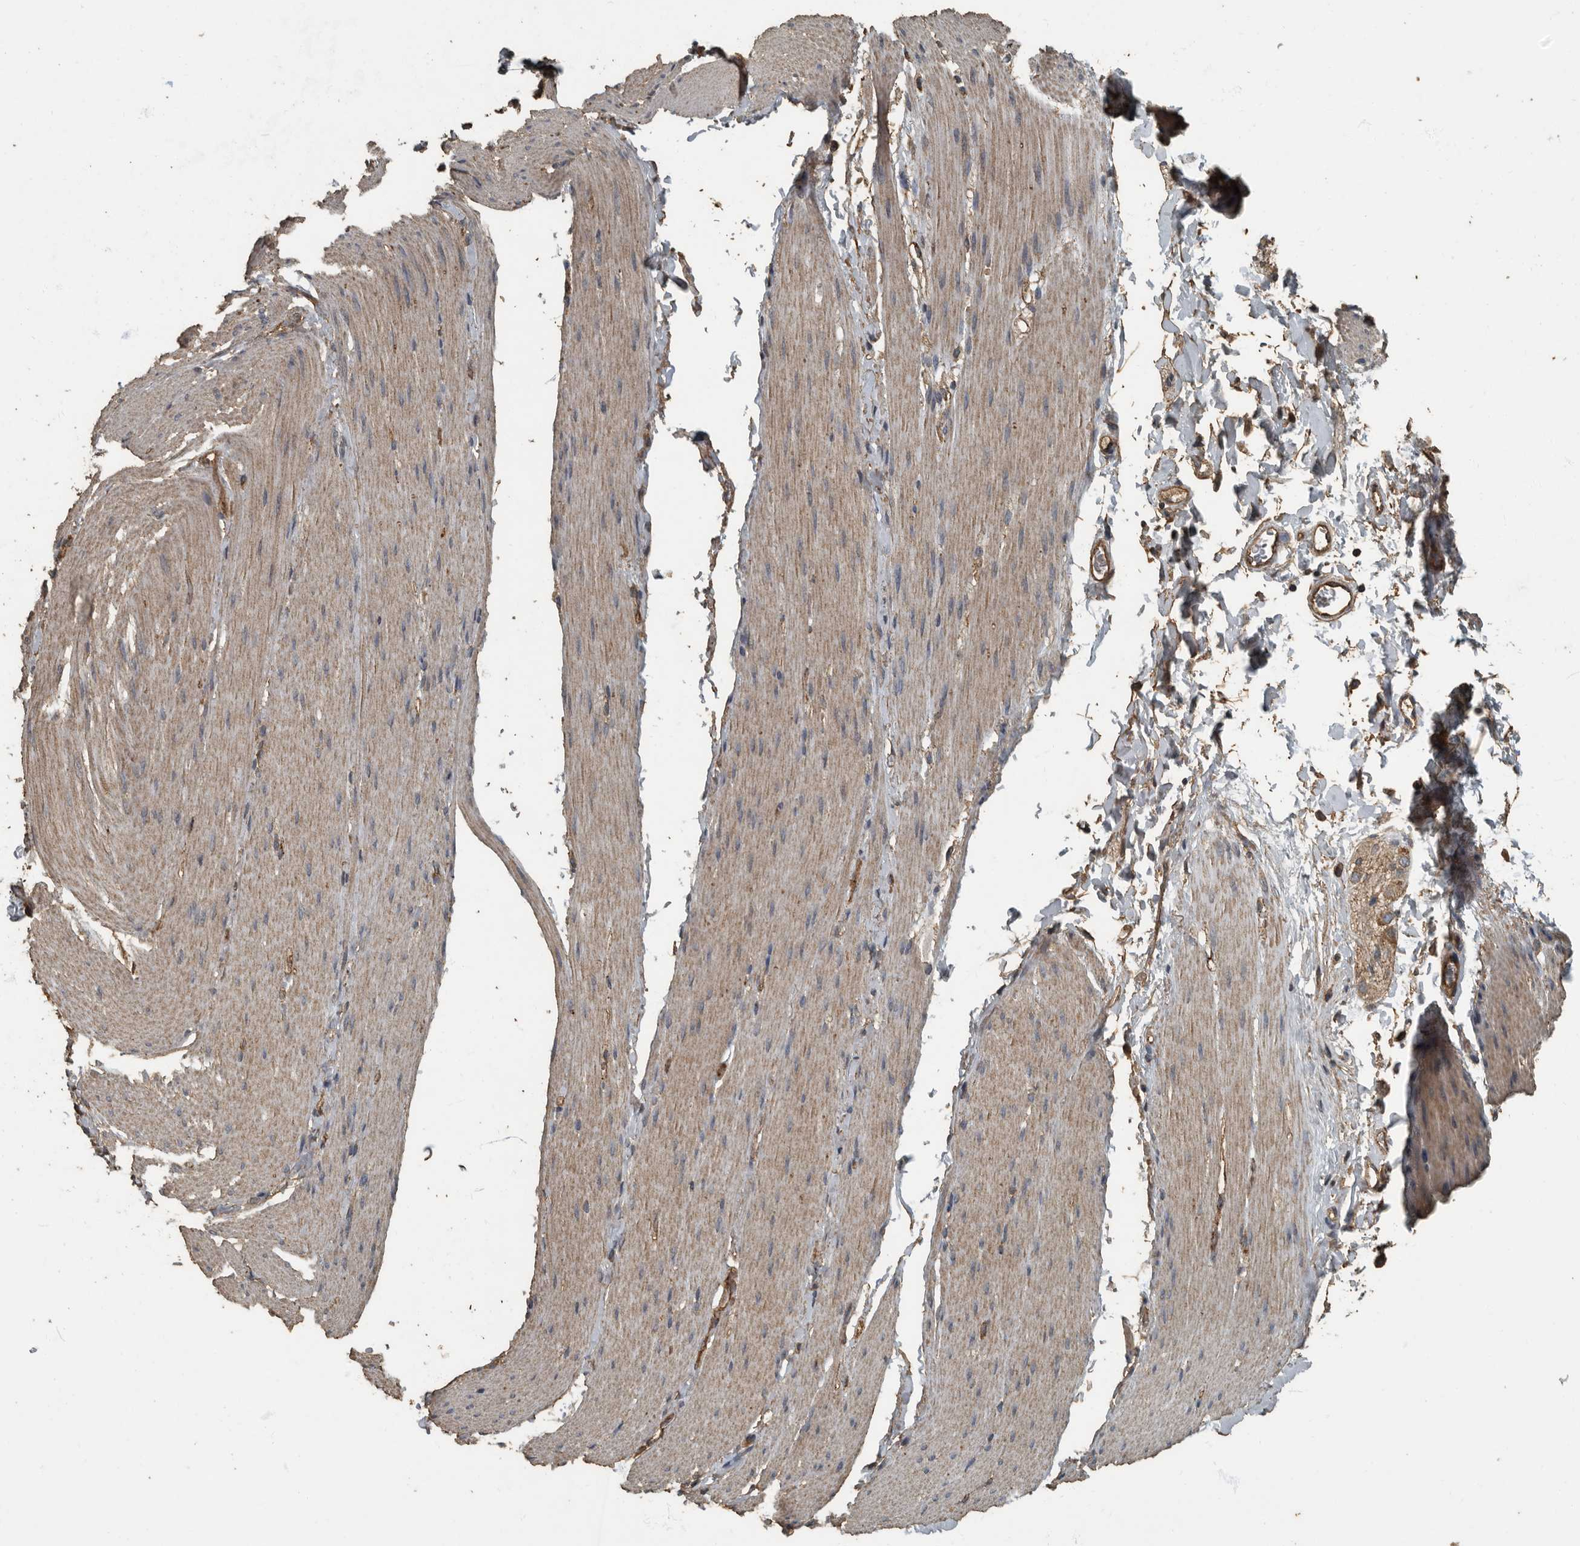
{"staining": {"intensity": "weak", "quantity": "25%-75%", "location": "cytoplasmic/membranous"}, "tissue": "smooth muscle", "cell_type": "Smooth muscle cells", "image_type": "normal", "snomed": [{"axis": "morphology", "description": "Normal tissue, NOS"}, {"axis": "topography", "description": "Smooth muscle"}, {"axis": "topography", "description": "Small intestine"}], "caption": "A photomicrograph of human smooth muscle stained for a protein demonstrates weak cytoplasmic/membranous brown staining in smooth muscle cells. The staining was performed using DAB, with brown indicating positive protein expression. Nuclei are stained blue with hematoxylin.", "gene": "IL15RA", "patient": {"sex": "female", "age": 84}}